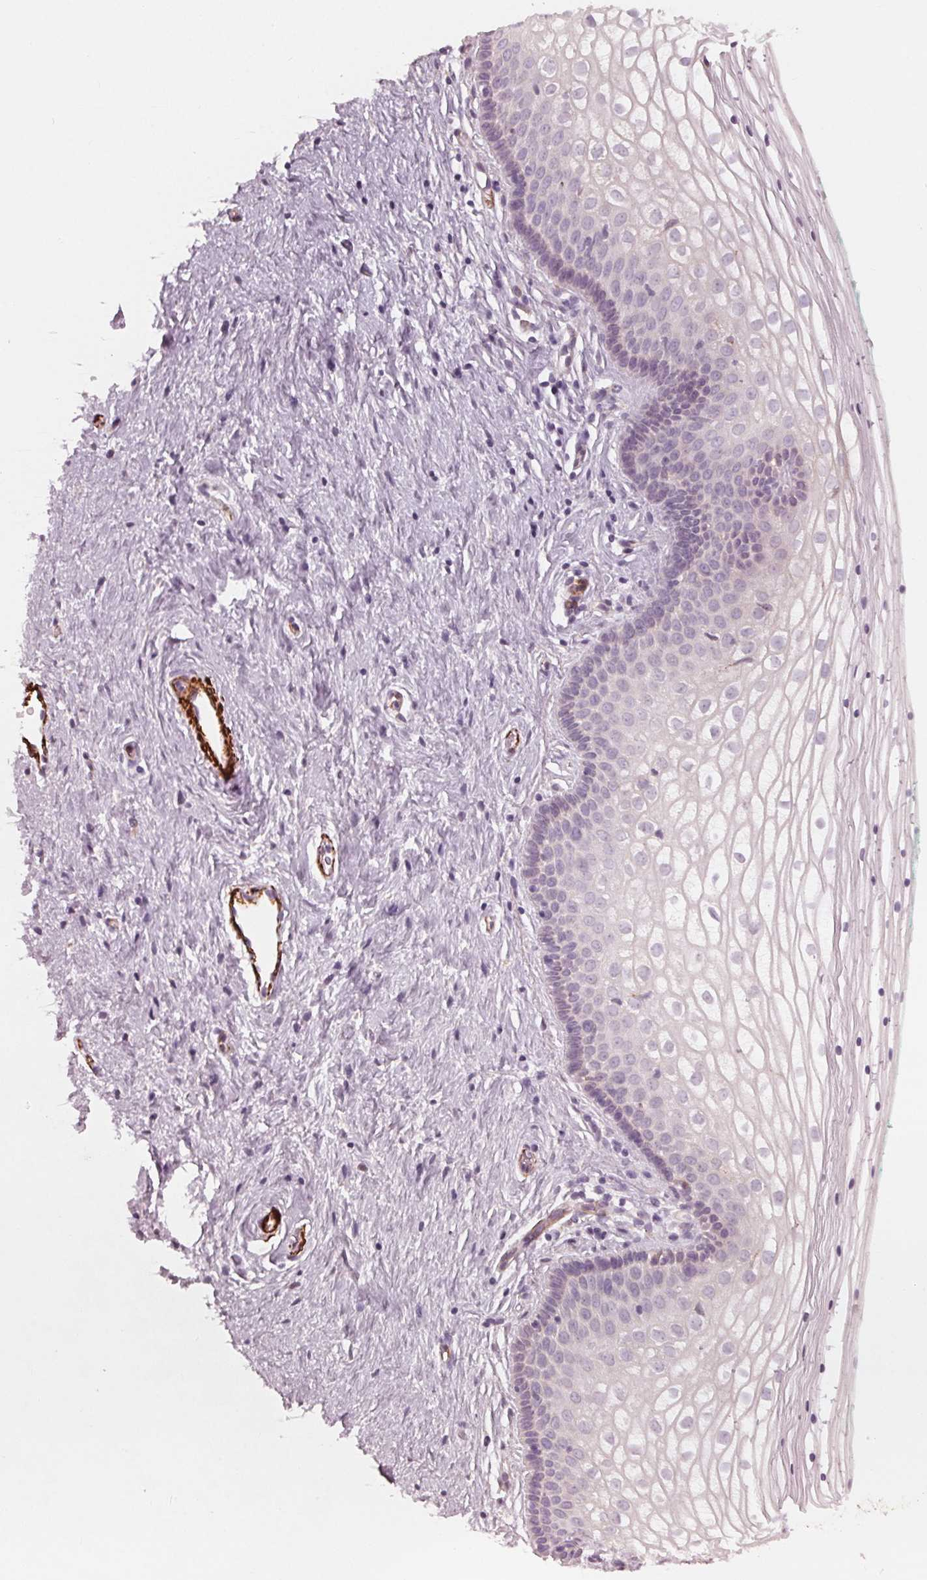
{"staining": {"intensity": "negative", "quantity": "none", "location": "none"}, "tissue": "vagina", "cell_type": "Squamous epithelial cells", "image_type": "normal", "snomed": [{"axis": "morphology", "description": "Normal tissue, NOS"}, {"axis": "topography", "description": "Vagina"}], "caption": "Human vagina stained for a protein using immunohistochemistry (IHC) displays no expression in squamous epithelial cells.", "gene": "MIER3", "patient": {"sex": "female", "age": 36}}